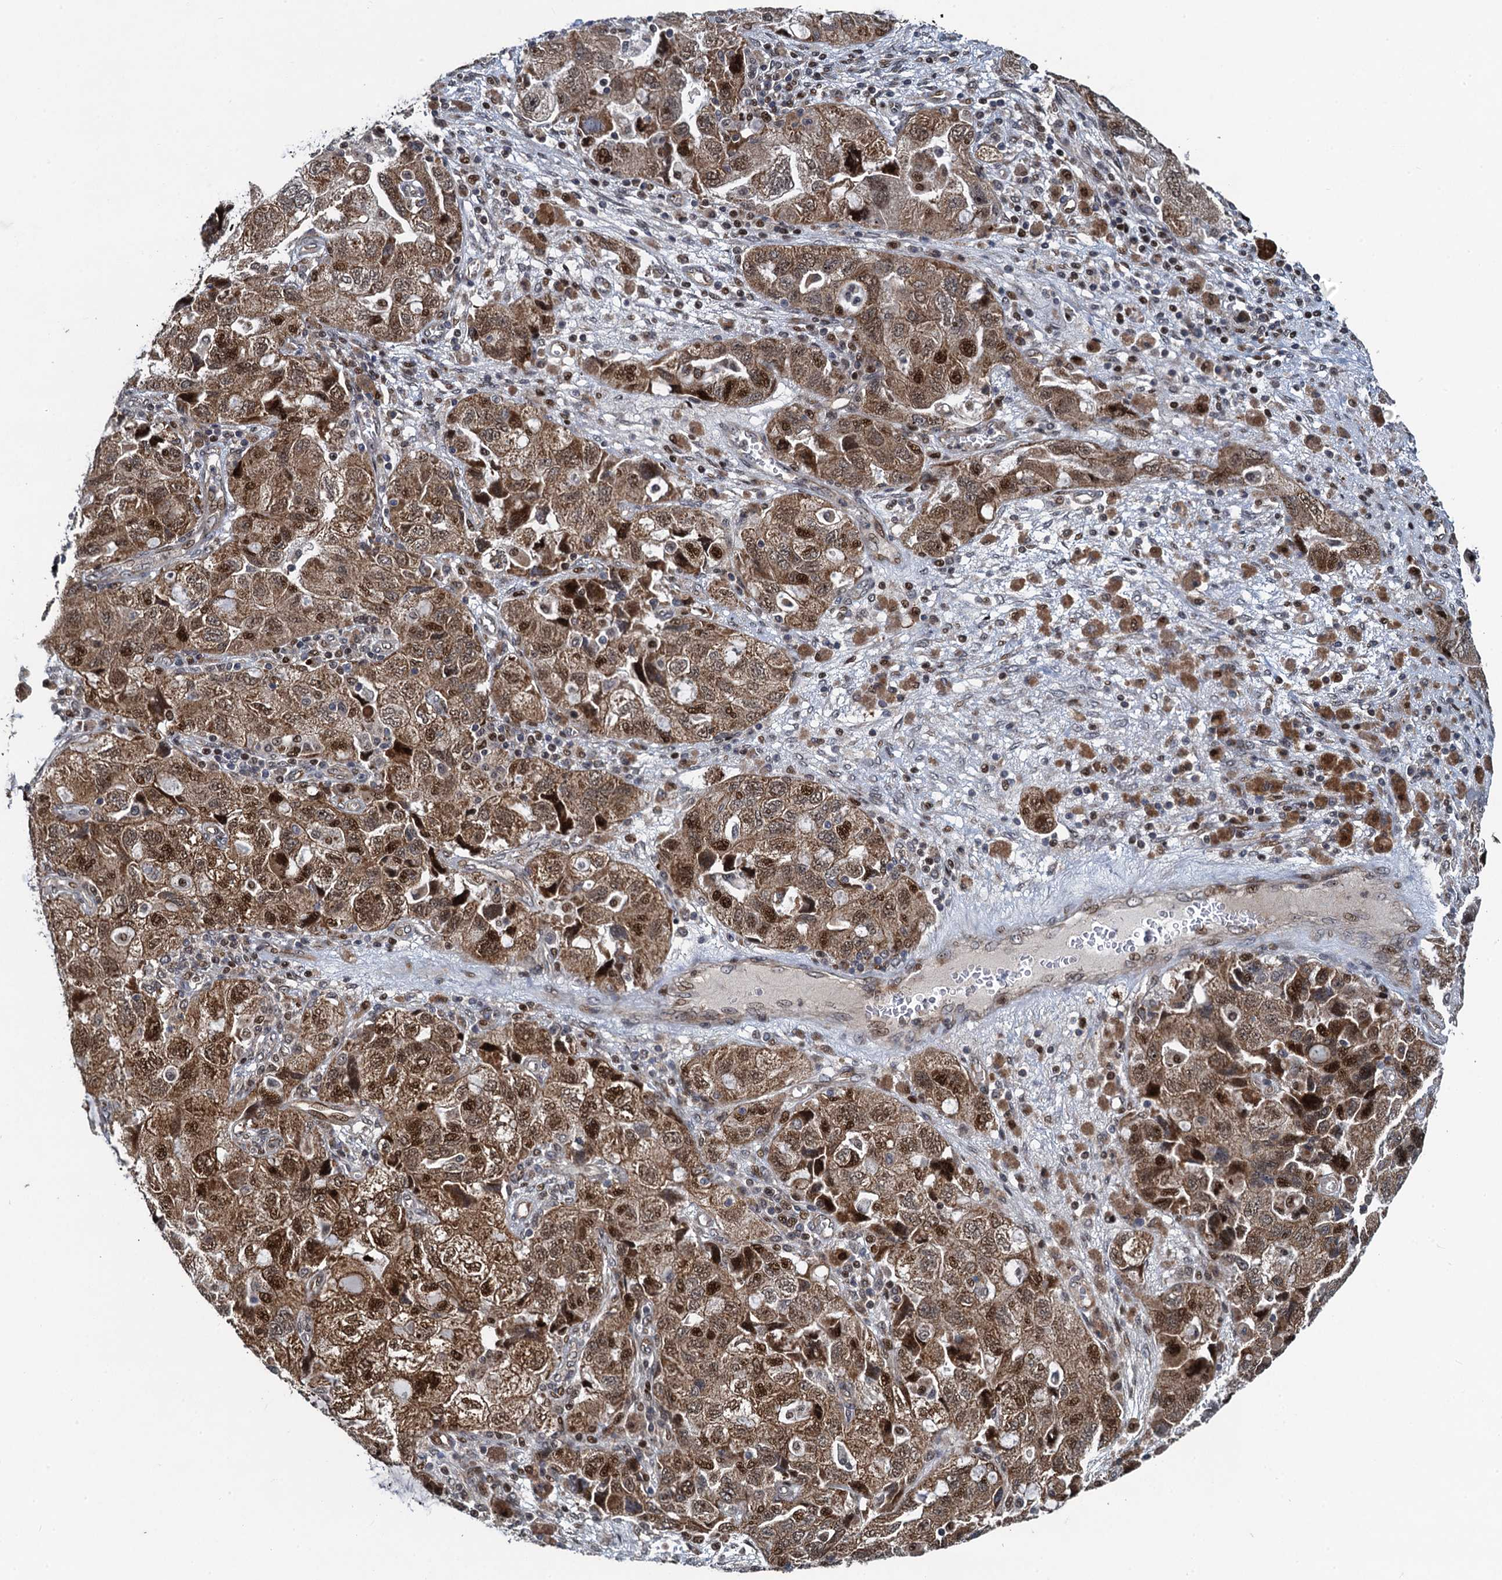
{"staining": {"intensity": "moderate", "quantity": ">75%", "location": "cytoplasmic/membranous,nuclear"}, "tissue": "ovarian cancer", "cell_type": "Tumor cells", "image_type": "cancer", "snomed": [{"axis": "morphology", "description": "Carcinoma, NOS"}, {"axis": "morphology", "description": "Cystadenocarcinoma, serous, NOS"}, {"axis": "topography", "description": "Ovary"}], "caption": "Protein staining displays moderate cytoplasmic/membranous and nuclear staining in about >75% of tumor cells in serous cystadenocarcinoma (ovarian).", "gene": "ATOSA", "patient": {"sex": "female", "age": 69}}